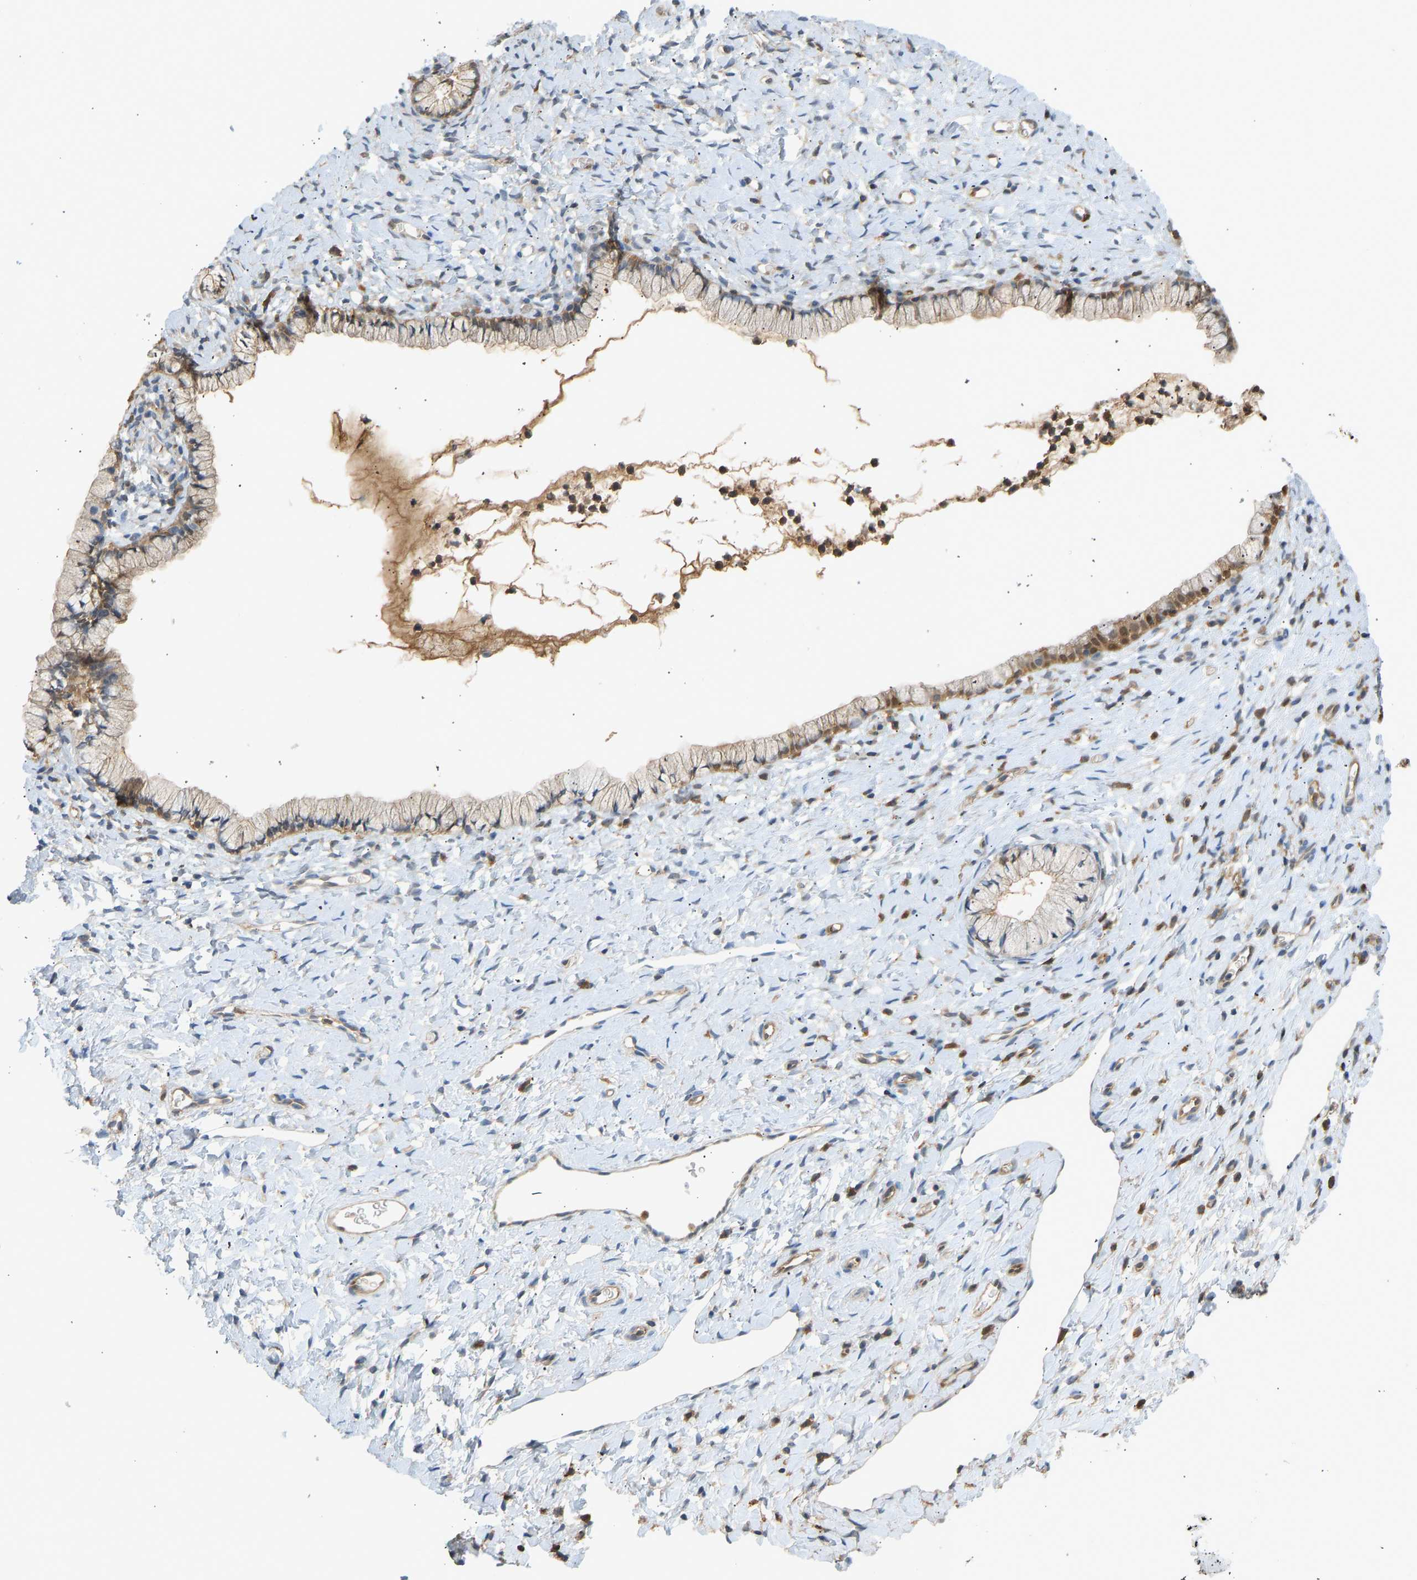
{"staining": {"intensity": "moderate", "quantity": ">75%", "location": "cytoplasmic/membranous"}, "tissue": "cervix", "cell_type": "Glandular cells", "image_type": "normal", "snomed": [{"axis": "morphology", "description": "Normal tissue, NOS"}, {"axis": "topography", "description": "Cervix"}], "caption": "Approximately >75% of glandular cells in unremarkable cervix show moderate cytoplasmic/membranous protein expression as visualized by brown immunohistochemical staining.", "gene": "ENO1", "patient": {"sex": "female", "age": 72}}